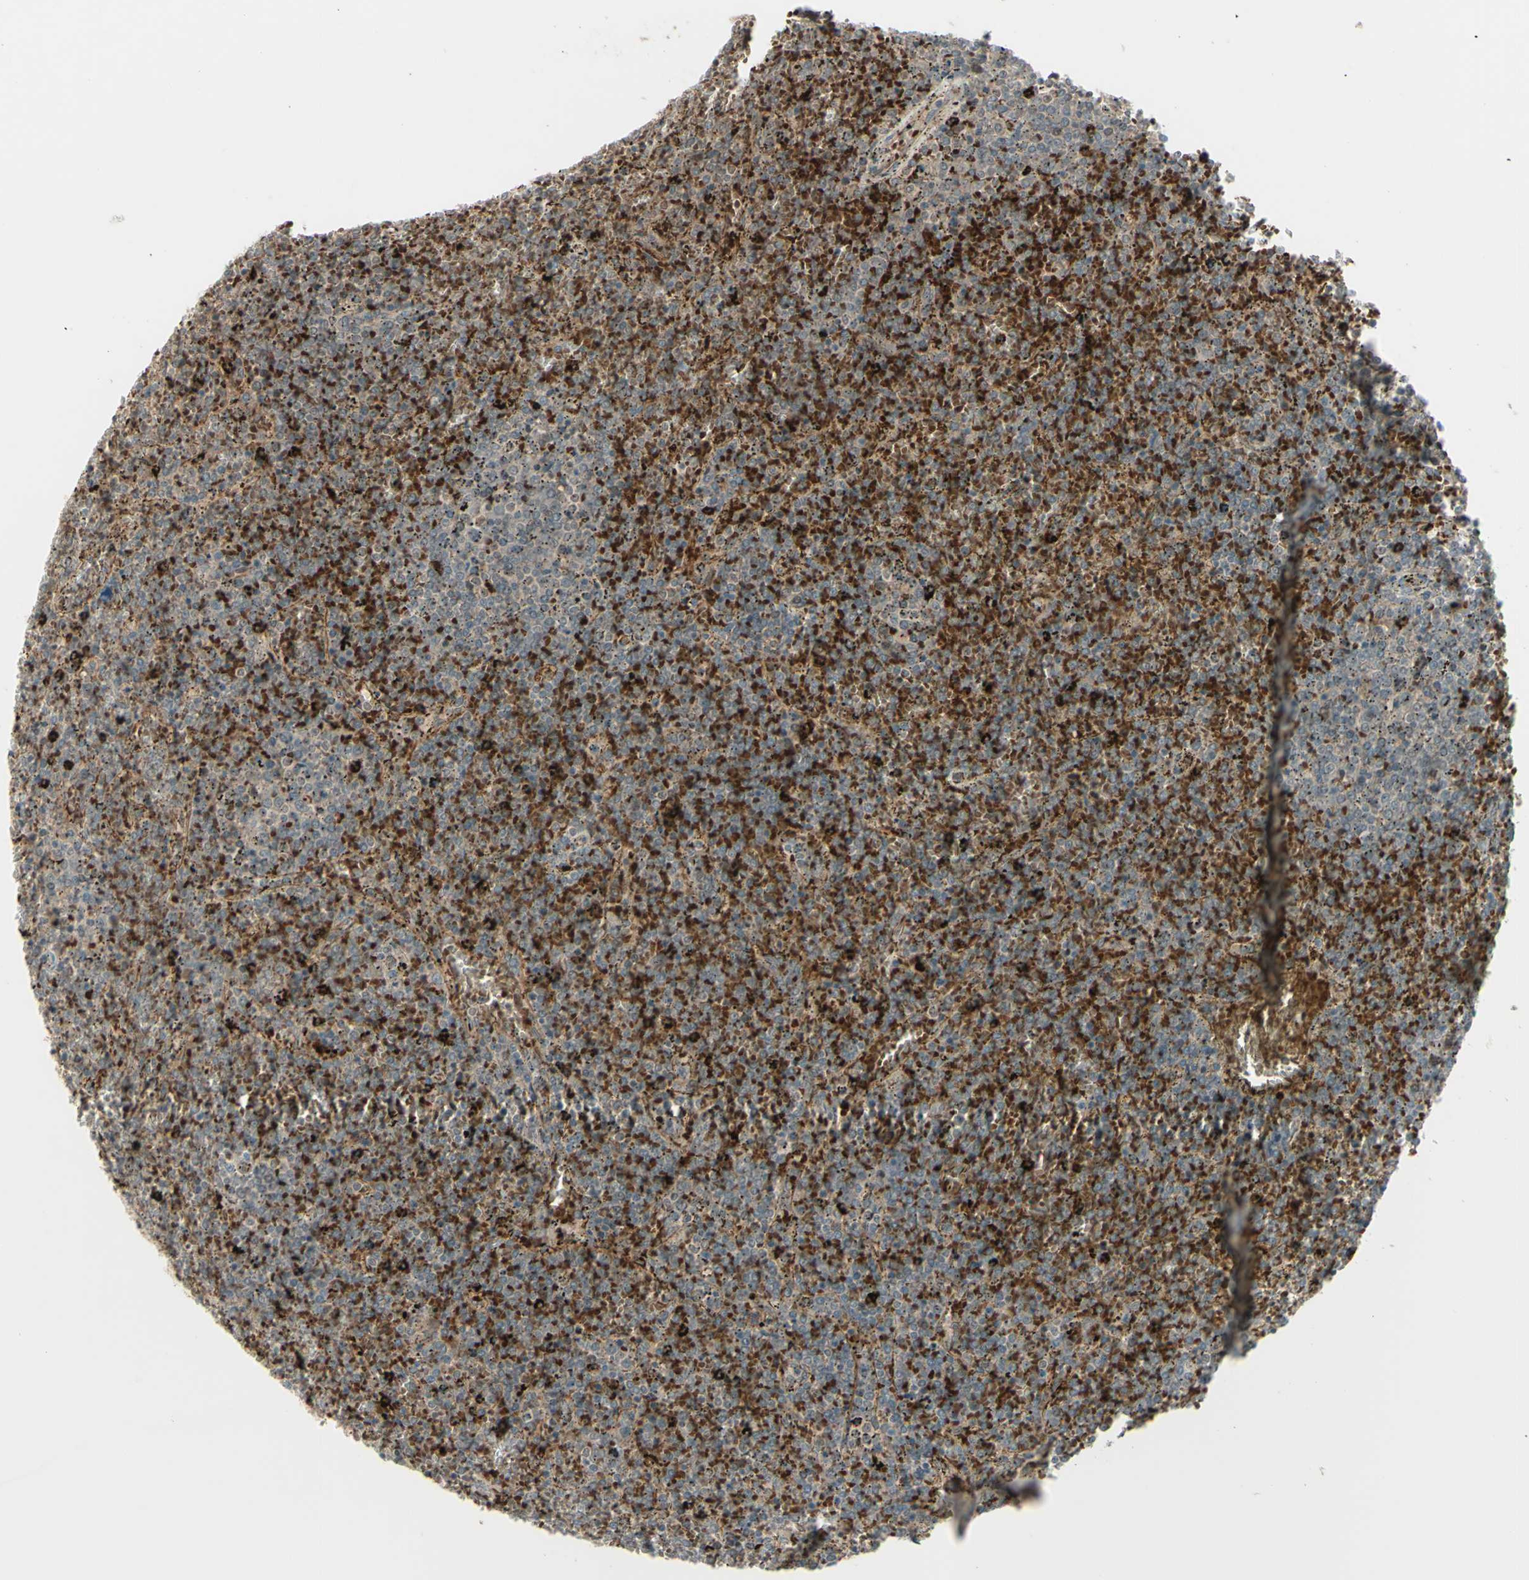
{"staining": {"intensity": "strong", "quantity": "25%-75%", "location": "cytoplasmic/membranous"}, "tissue": "lymphoma", "cell_type": "Tumor cells", "image_type": "cancer", "snomed": [{"axis": "morphology", "description": "Malignant lymphoma, non-Hodgkin's type, Low grade"}, {"axis": "topography", "description": "Spleen"}], "caption": "Immunohistochemical staining of human malignant lymphoma, non-Hodgkin's type (low-grade) reveals high levels of strong cytoplasmic/membranous protein positivity in approximately 25%-75% of tumor cells.", "gene": "MLF2", "patient": {"sex": "female", "age": 77}}